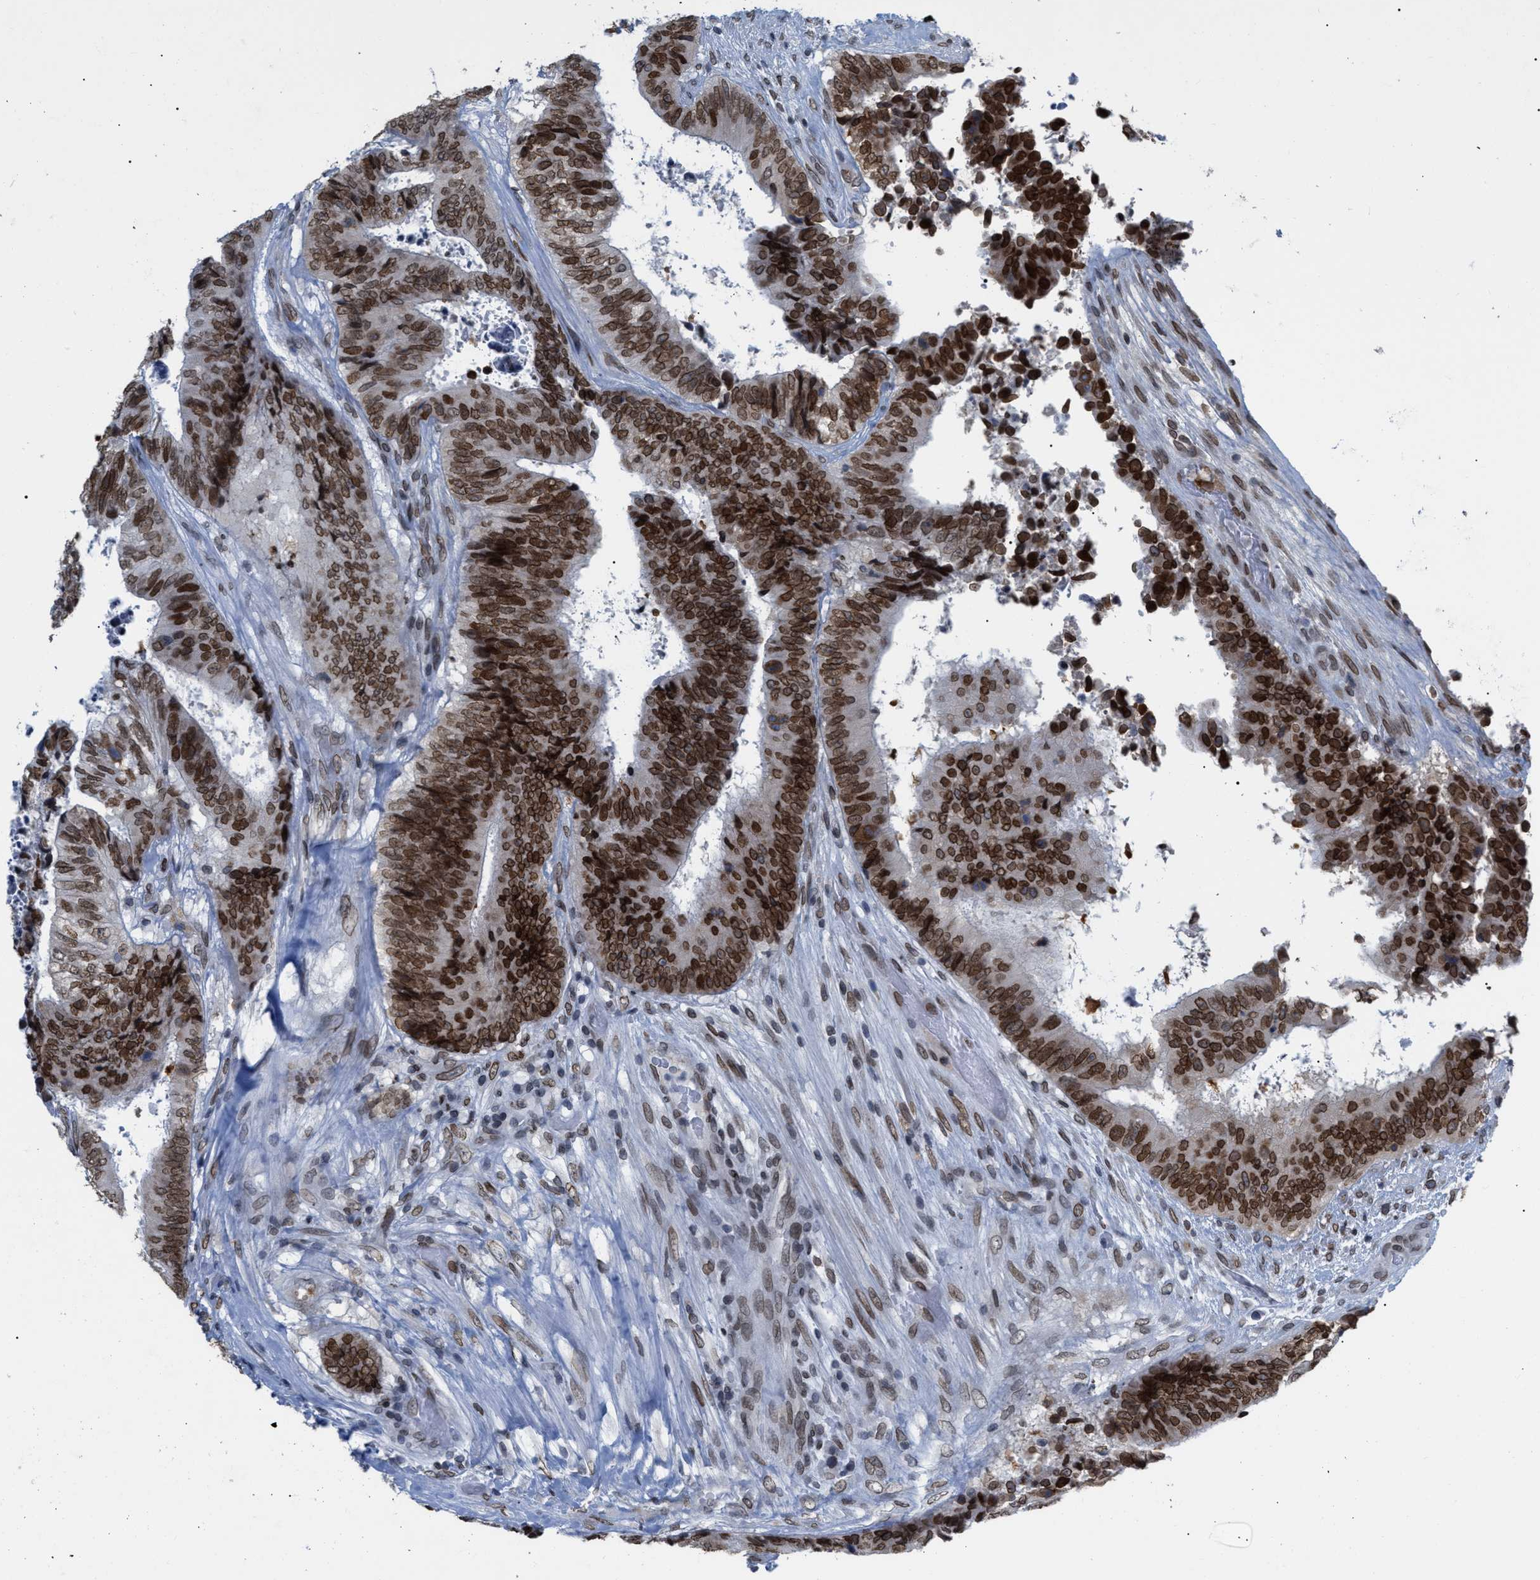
{"staining": {"intensity": "strong", "quantity": ">75%", "location": "cytoplasmic/membranous,nuclear"}, "tissue": "colorectal cancer", "cell_type": "Tumor cells", "image_type": "cancer", "snomed": [{"axis": "morphology", "description": "Adenocarcinoma, NOS"}, {"axis": "topography", "description": "Rectum"}], "caption": "Human colorectal adenocarcinoma stained for a protein (brown) exhibits strong cytoplasmic/membranous and nuclear positive staining in about >75% of tumor cells.", "gene": "TPR", "patient": {"sex": "male", "age": 72}}